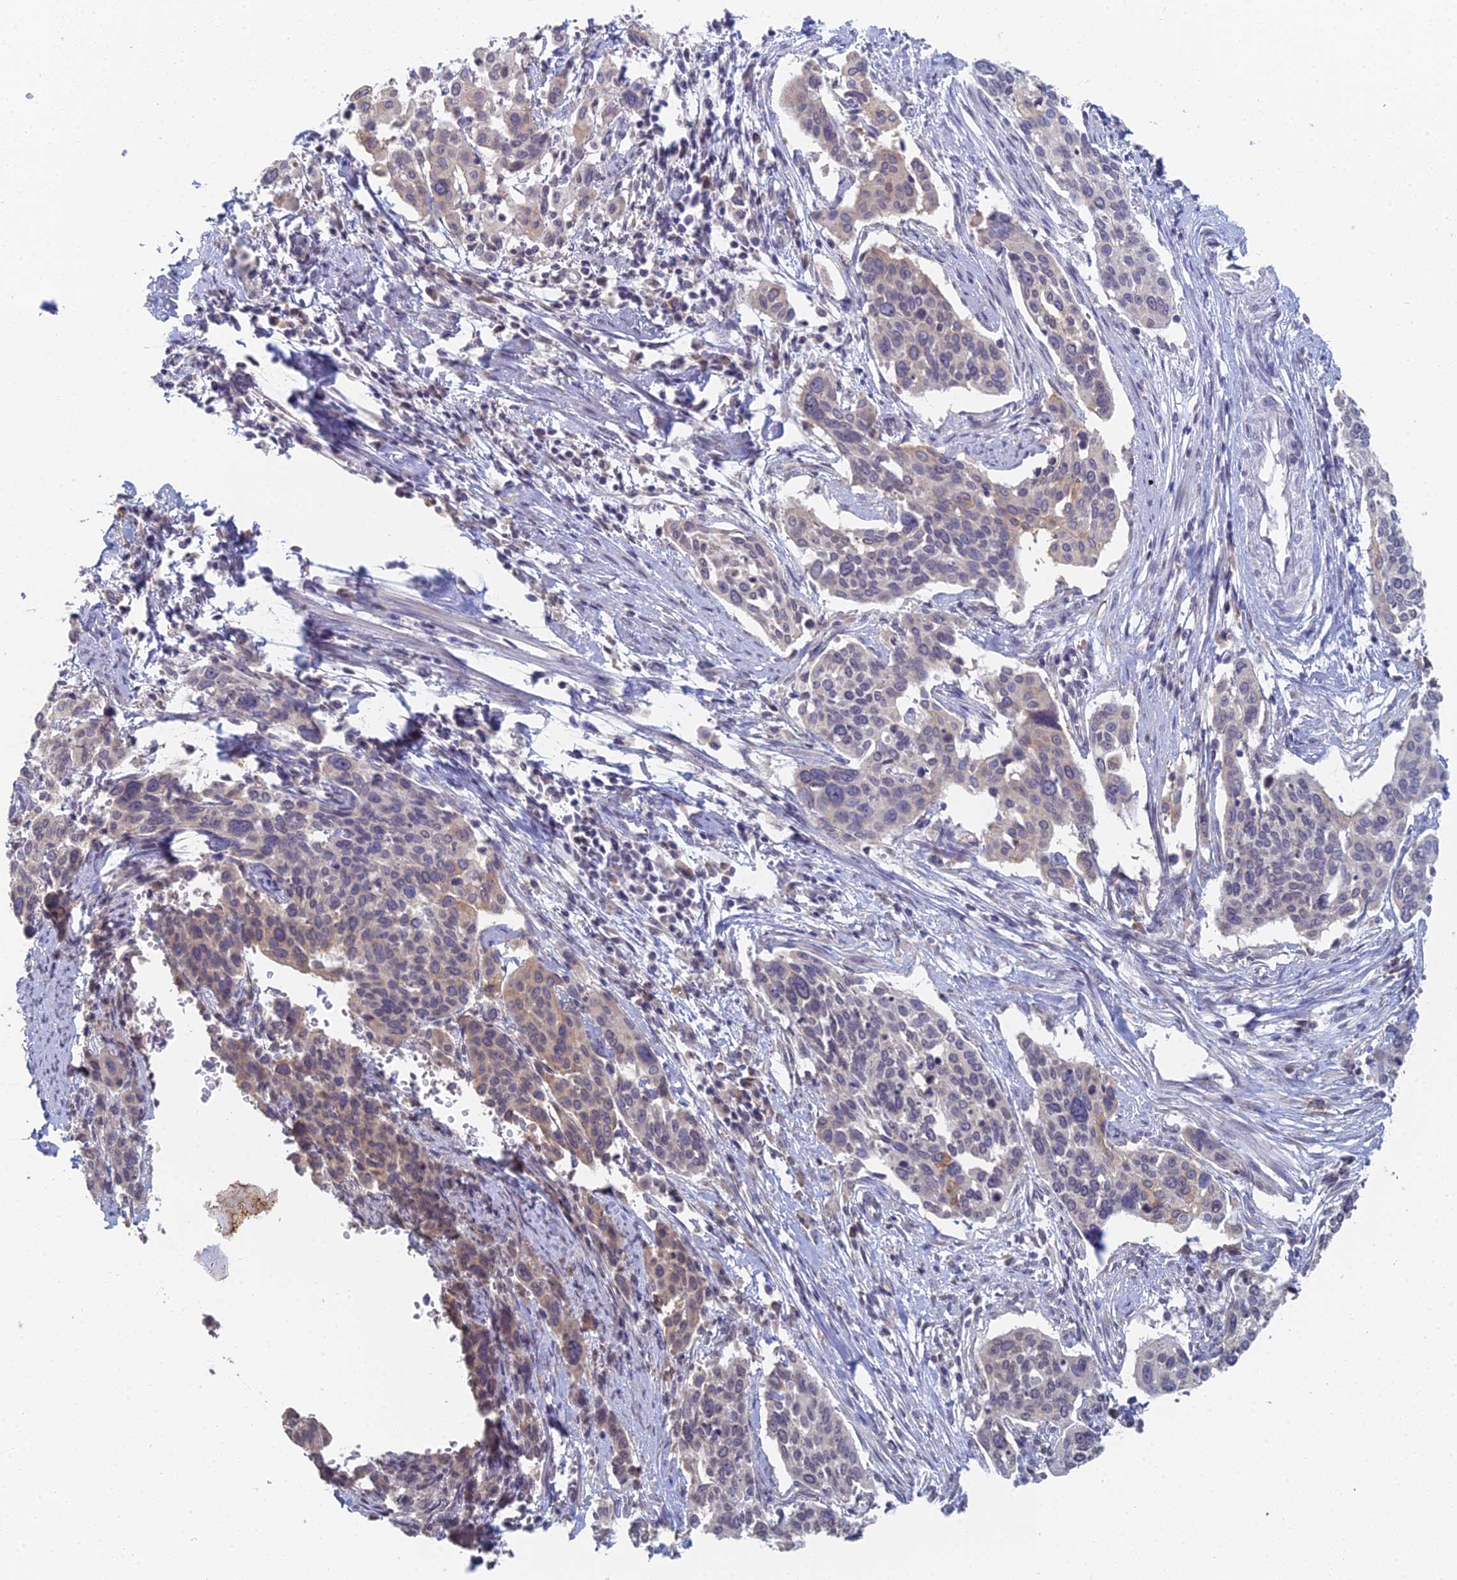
{"staining": {"intensity": "negative", "quantity": "none", "location": "none"}, "tissue": "cervical cancer", "cell_type": "Tumor cells", "image_type": "cancer", "snomed": [{"axis": "morphology", "description": "Squamous cell carcinoma, NOS"}, {"axis": "topography", "description": "Cervix"}], "caption": "This is an IHC histopathology image of human cervical cancer (squamous cell carcinoma). There is no positivity in tumor cells.", "gene": "PRR22", "patient": {"sex": "female", "age": 44}}